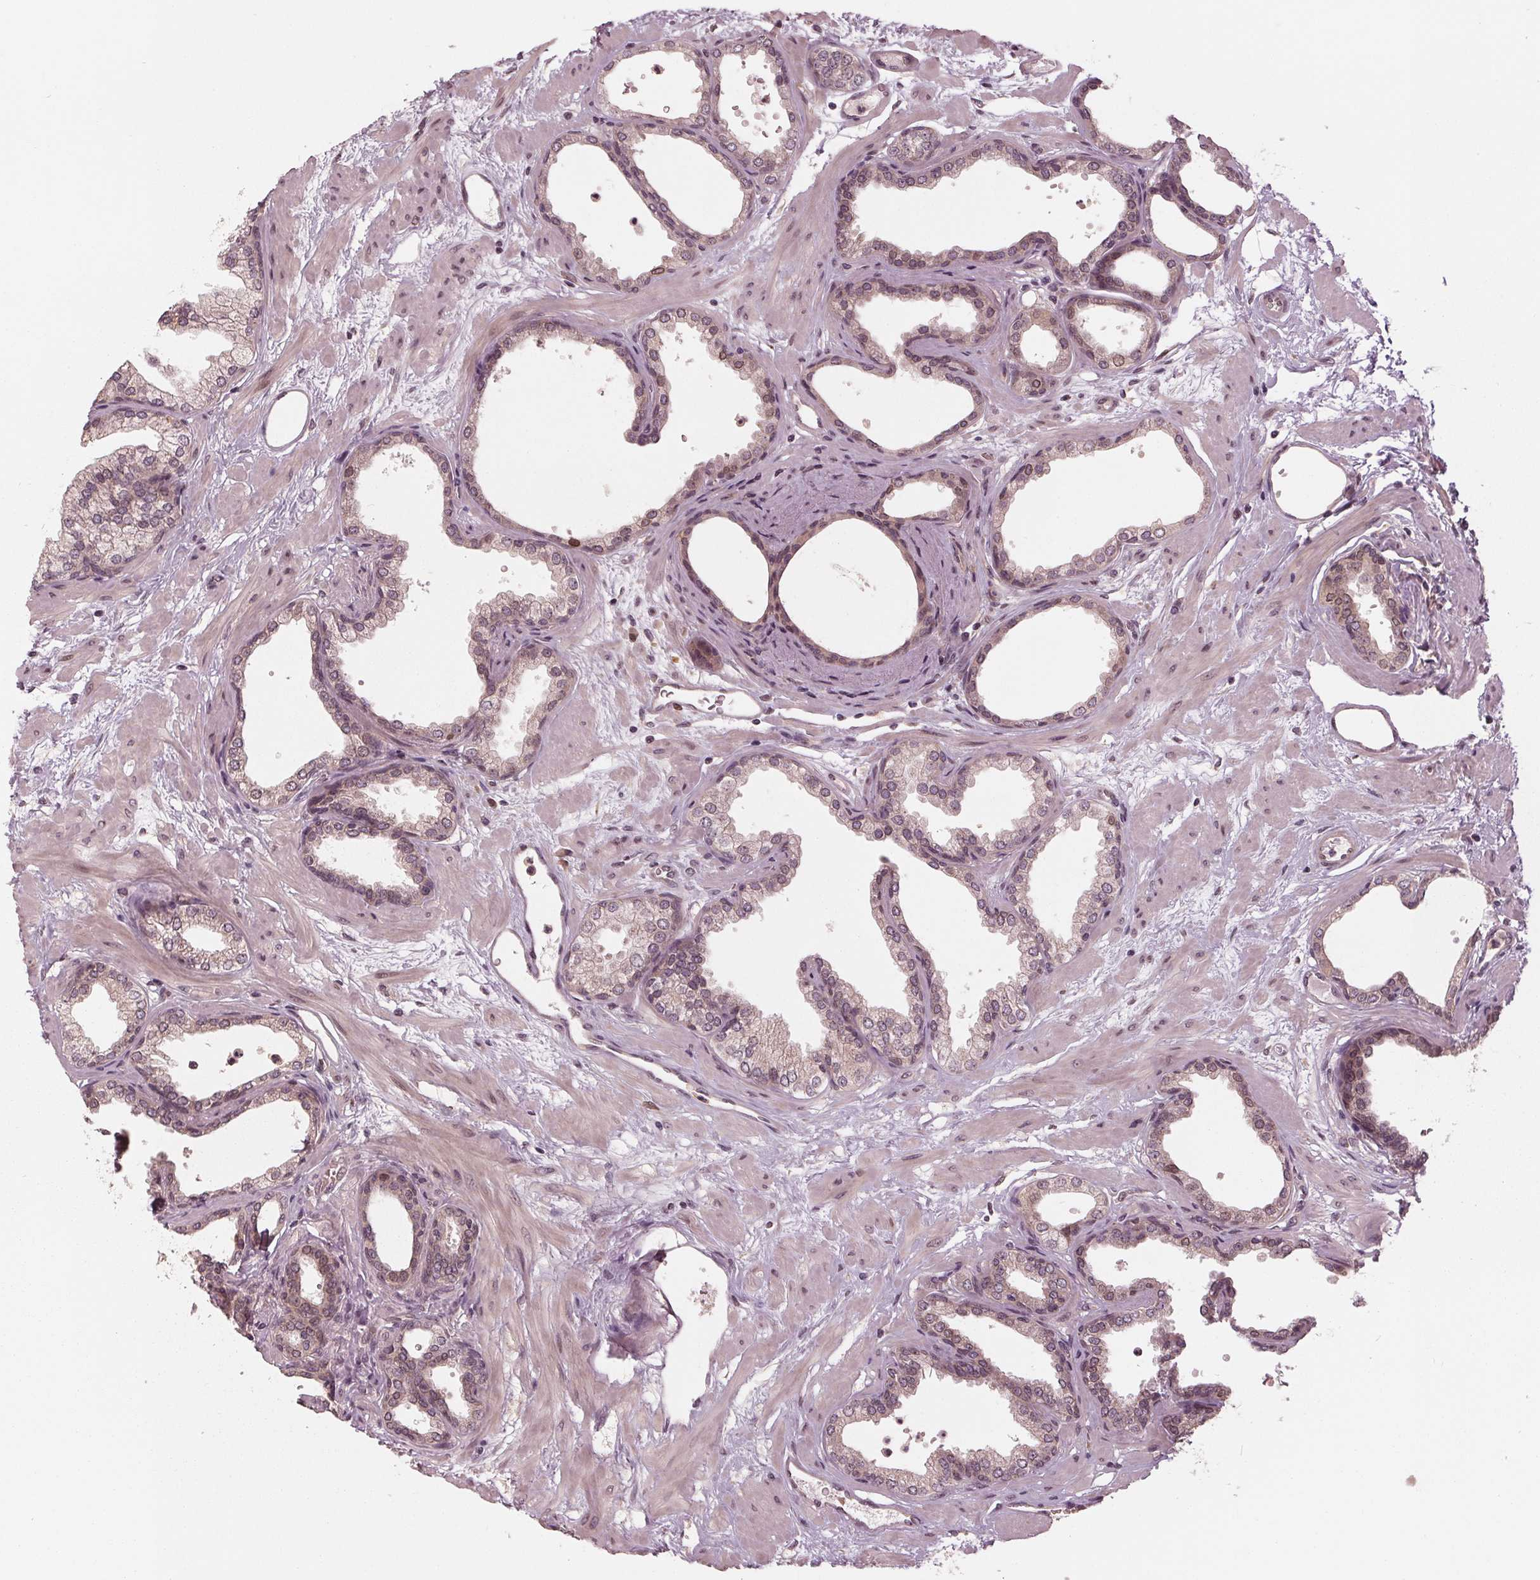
{"staining": {"intensity": "moderate", "quantity": "25%-75%", "location": "cytoplasmic/membranous,nuclear"}, "tissue": "prostate", "cell_type": "Glandular cells", "image_type": "normal", "snomed": [{"axis": "morphology", "description": "Normal tissue, NOS"}, {"axis": "topography", "description": "Prostate"}], "caption": "Prostate was stained to show a protein in brown. There is medium levels of moderate cytoplasmic/membranous,nuclear positivity in approximately 25%-75% of glandular cells. (DAB (3,3'-diaminobenzidine) = brown stain, brightfield microscopy at high magnification).", "gene": "ZNF471", "patient": {"sex": "male", "age": 37}}